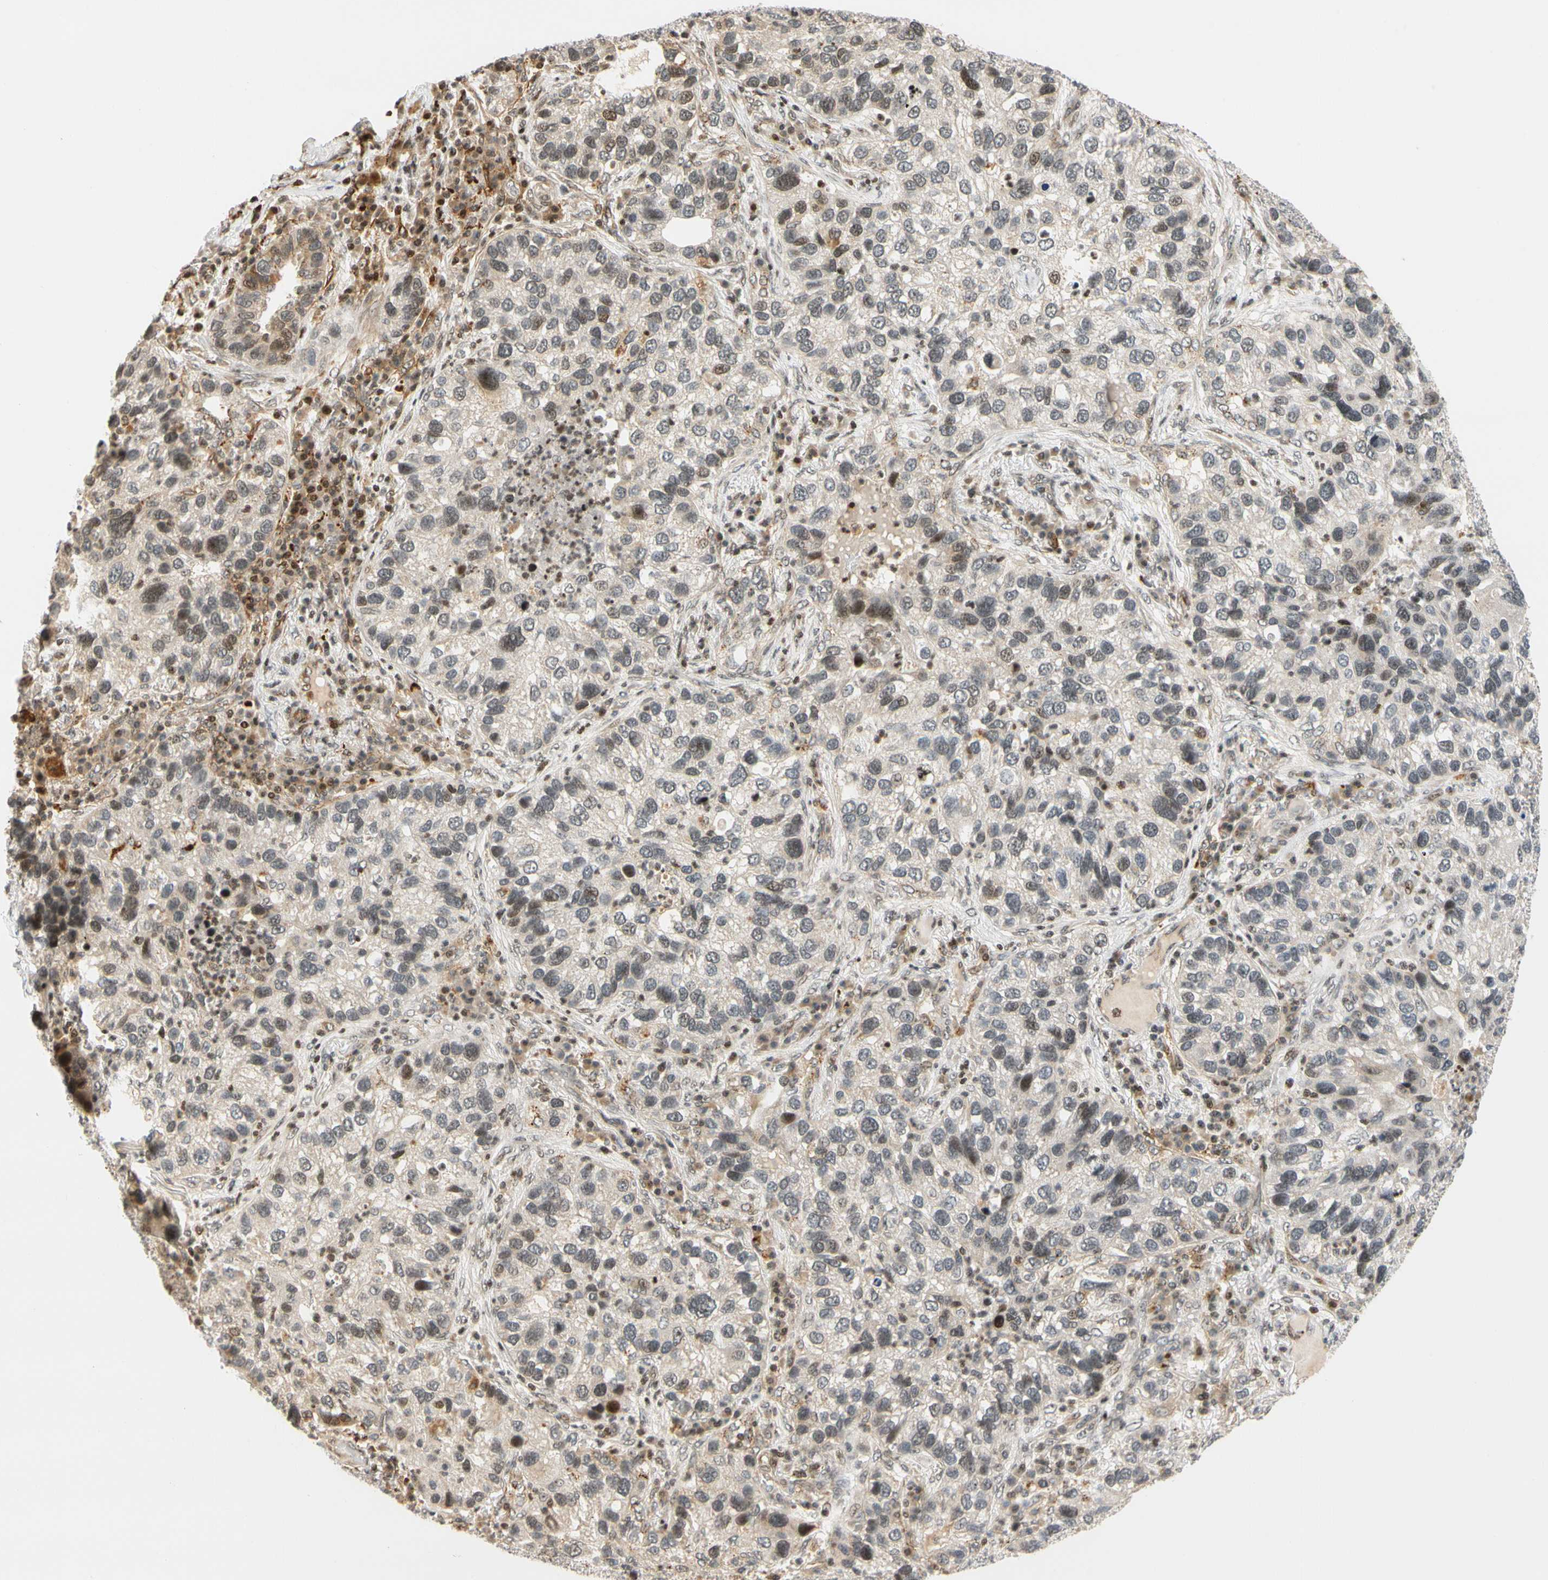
{"staining": {"intensity": "weak", "quantity": "<25%", "location": "nuclear"}, "tissue": "lung cancer", "cell_type": "Tumor cells", "image_type": "cancer", "snomed": [{"axis": "morphology", "description": "Normal tissue, NOS"}, {"axis": "morphology", "description": "Adenocarcinoma, NOS"}, {"axis": "topography", "description": "Bronchus"}, {"axis": "topography", "description": "Lung"}], "caption": "This is an IHC image of lung cancer (adenocarcinoma). There is no expression in tumor cells.", "gene": "CDK7", "patient": {"sex": "male", "age": 54}}